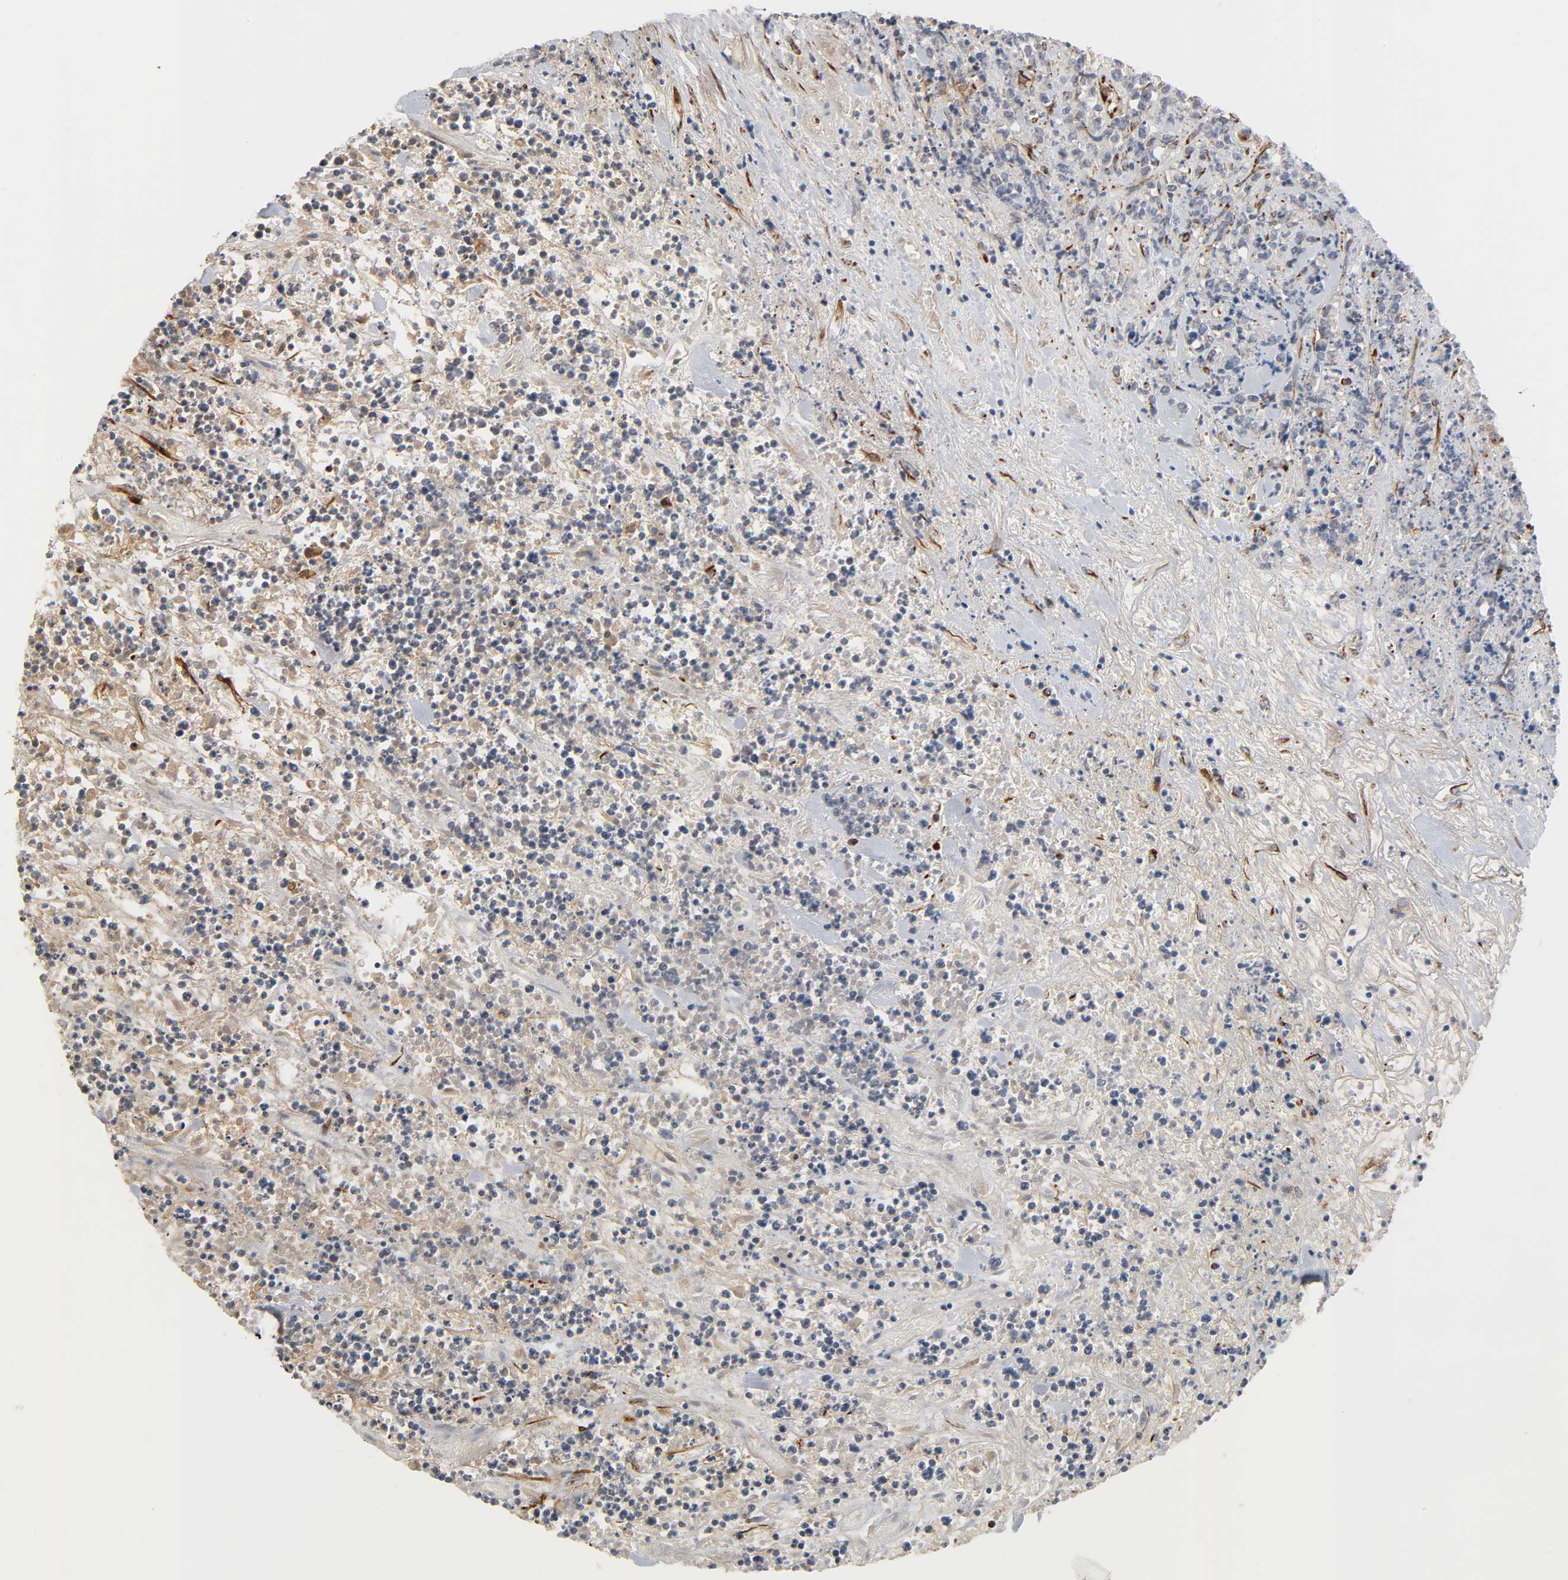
{"staining": {"intensity": "weak", "quantity": "25%-75%", "location": "cytoplasmic/membranous"}, "tissue": "lymphoma", "cell_type": "Tumor cells", "image_type": "cancer", "snomed": [{"axis": "morphology", "description": "Malignant lymphoma, non-Hodgkin's type, High grade"}, {"axis": "topography", "description": "Soft tissue"}], "caption": "Brown immunohistochemical staining in human lymphoma exhibits weak cytoplasmic/membranous staining in approximately 25%-75% of tumor cells. (Stains: DAB in brown, nuclei in blue, Microscopy: brightfield microscopy at high magnification).", "gene": "REEP6", "patient": {"sex": "male", "age": 18}}